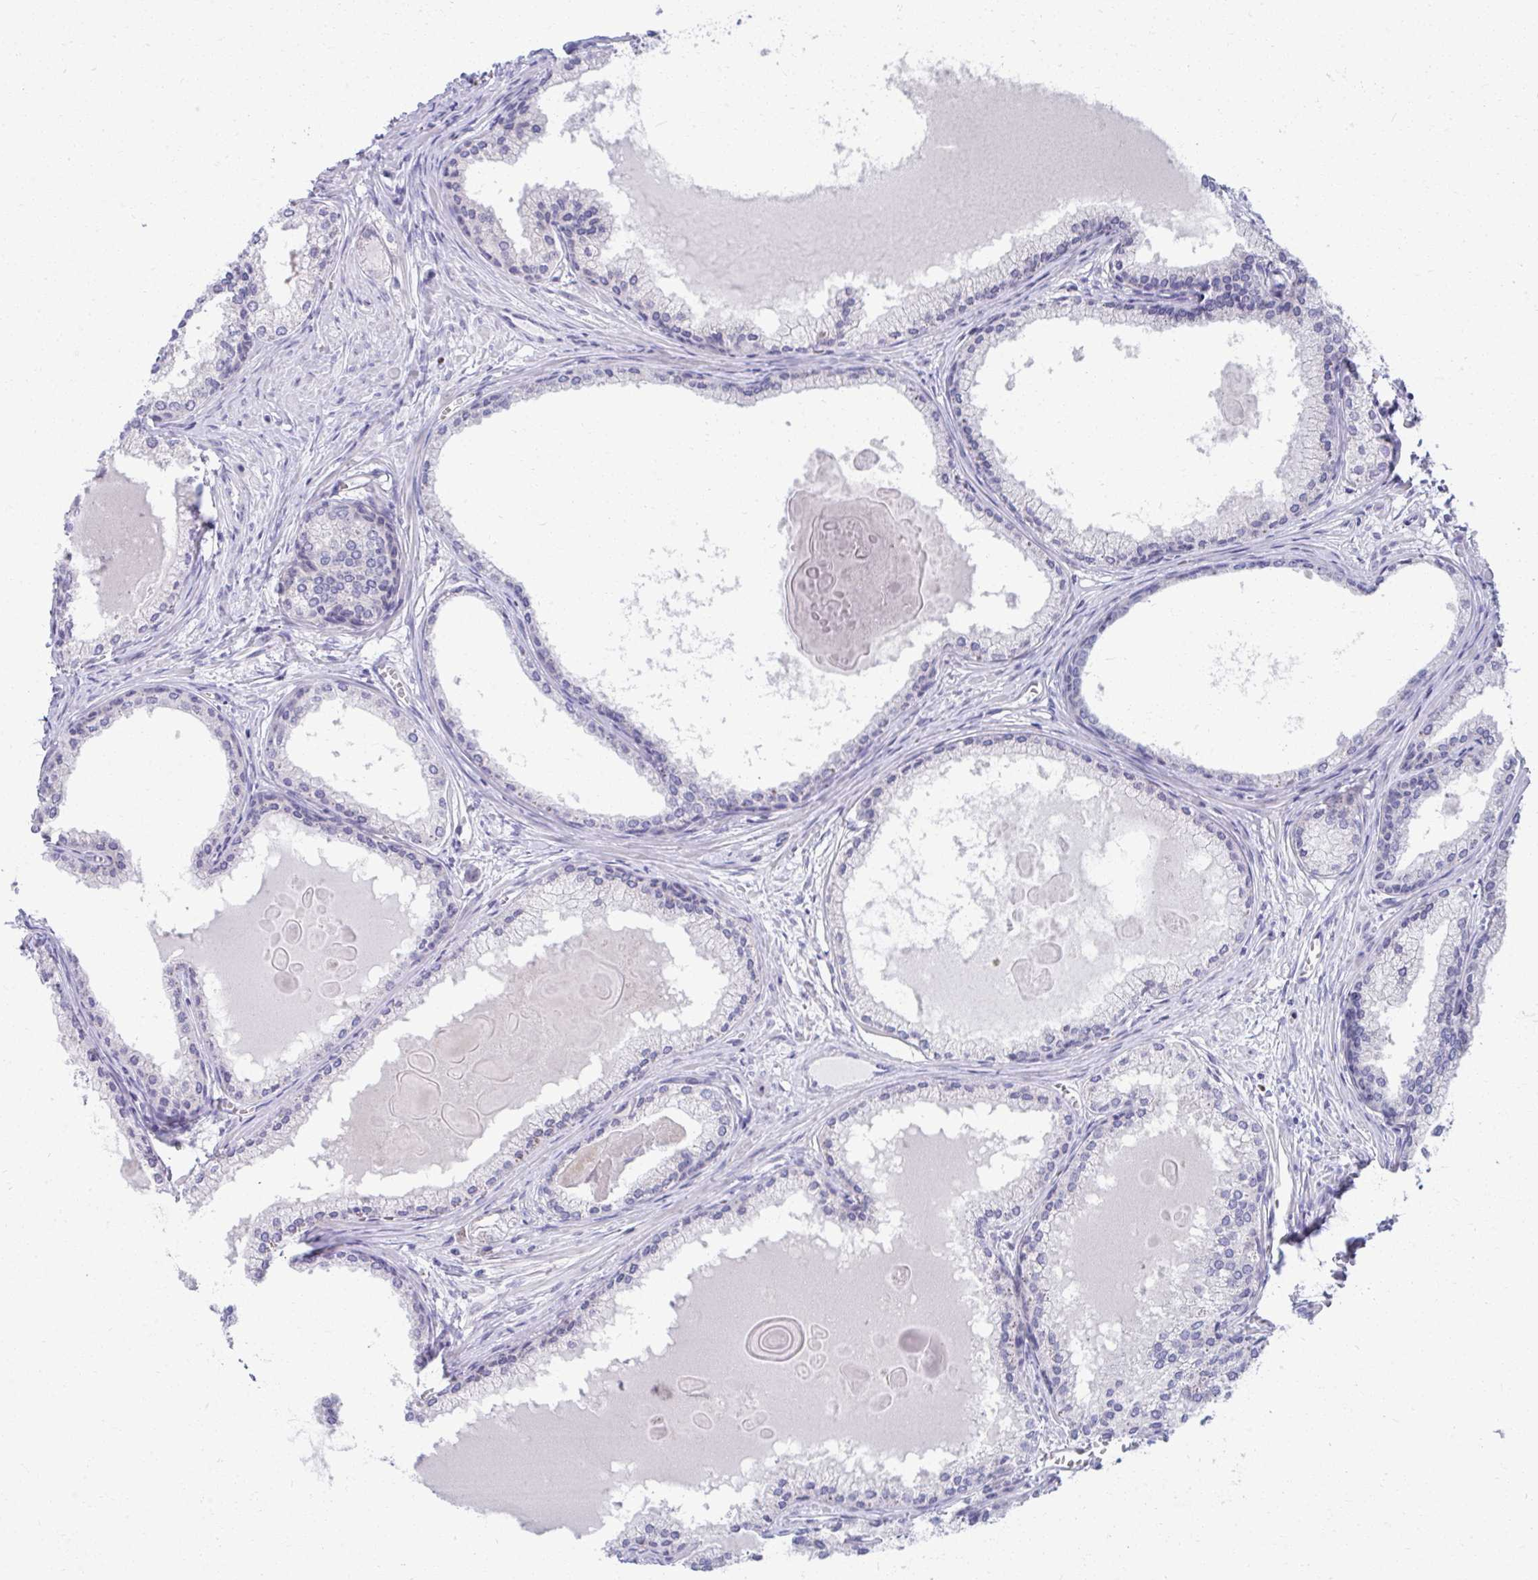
{"staining": {"intensity": "negative", "quantity": "none", "location": "none"}, "tissue": "prostate cancer", "cell_type": "Tumor cells", "image_type": "cancer", "snomed": [{"axis": "morphology", "description": "Adenocarcinoma, High grade"}, {"axis": "topography", "description": "Prostate"}], "caption": "DAB immunohistochemical staining of human prostate high-grade adenocarcinoma shows no significant staining in tumor cells.", "gene": "FASLG", "patient": {"sex": "male", "age": 68}}